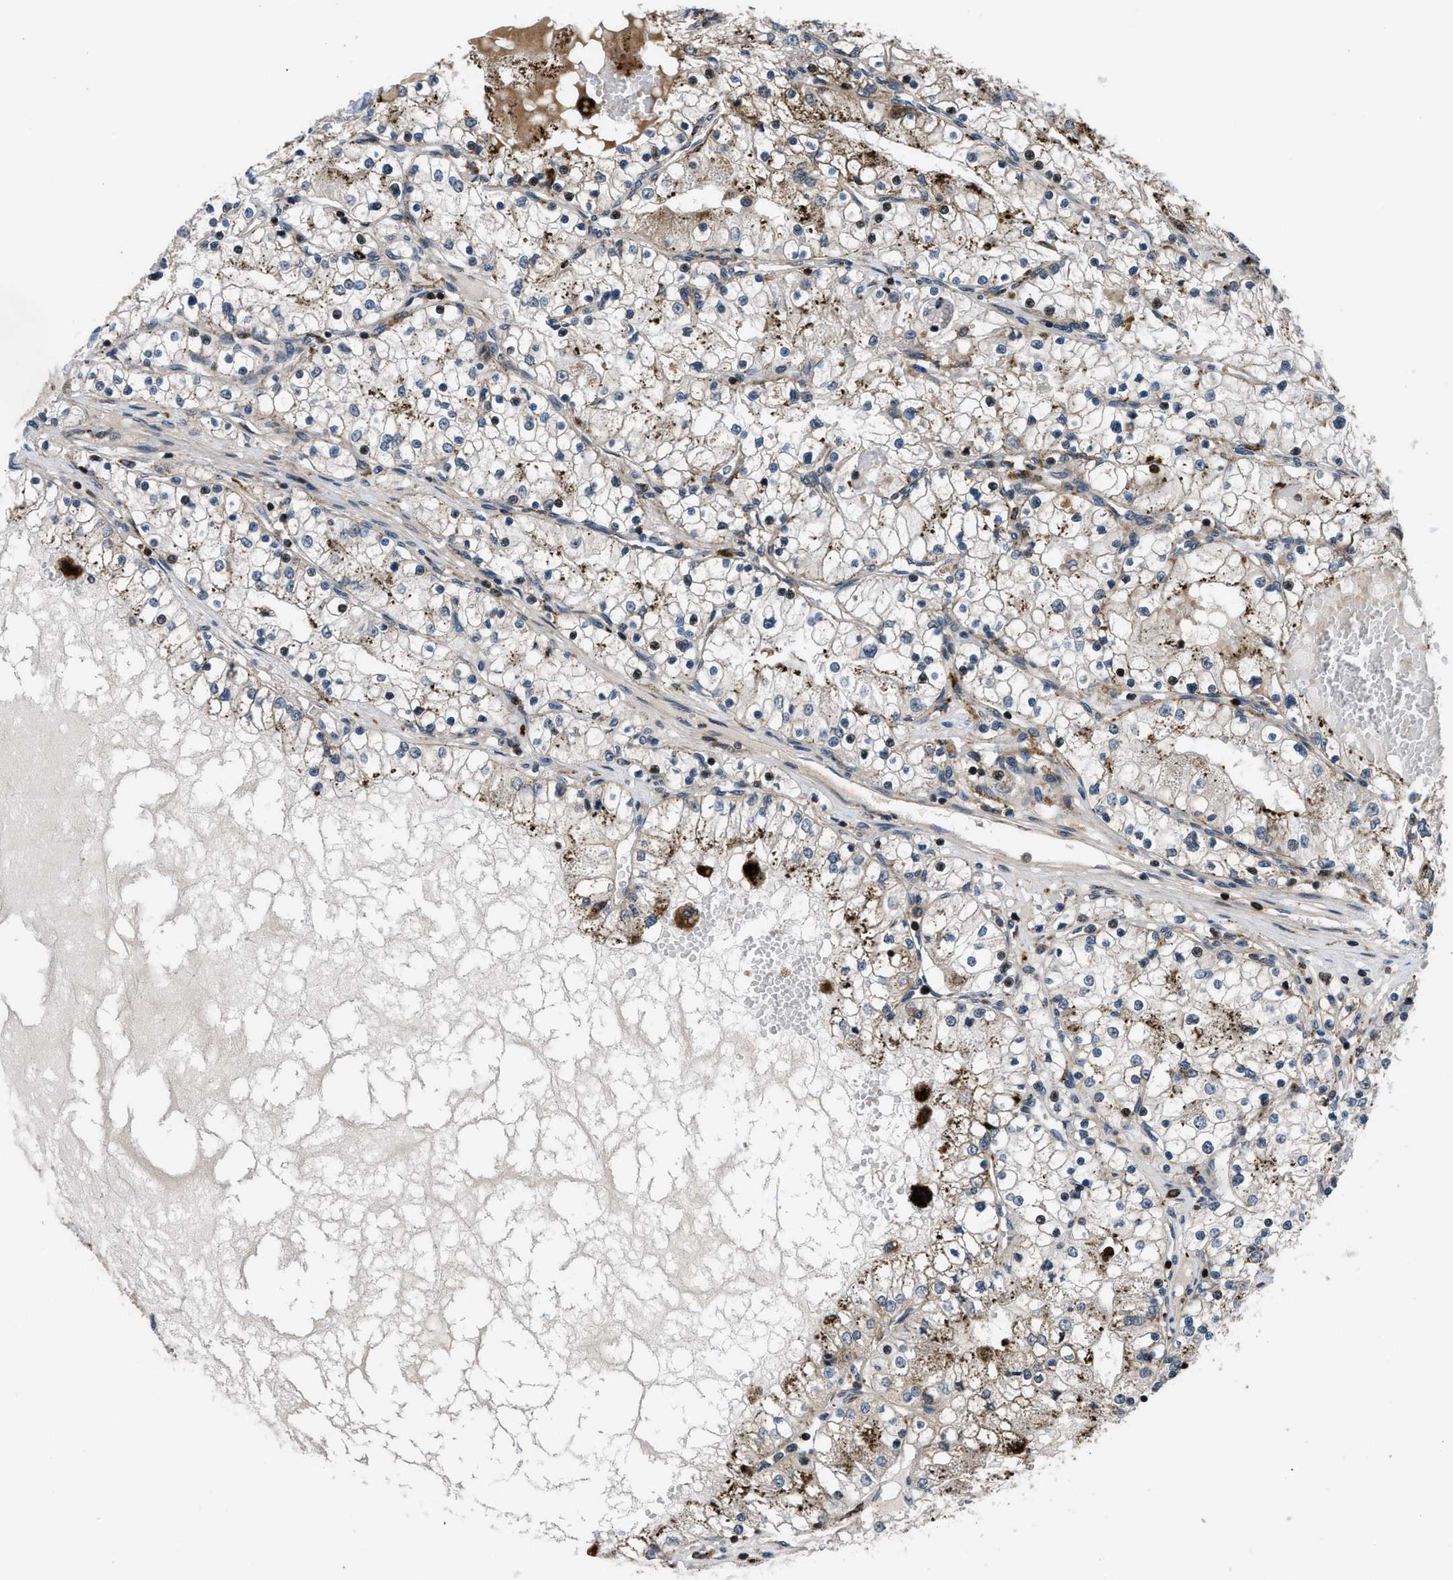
{"staining": {"intensity": "negative", "quantity": "none", "location": "none"}, "tissue": "renal cancer", "cell_type": "Tumor cells", "image_type": "cancer", "snomed": [{"axis": "morphology", "description": "Adenocarcinoma, NOS"}, {"axis": "topography", "description": "Kidney"}], "caption": "The image exhibits no staining of tumor cells in renal cancer (adenocarcinoma).", "gene": "CTBS", "patient": {"sex": "male", "age": 68}}